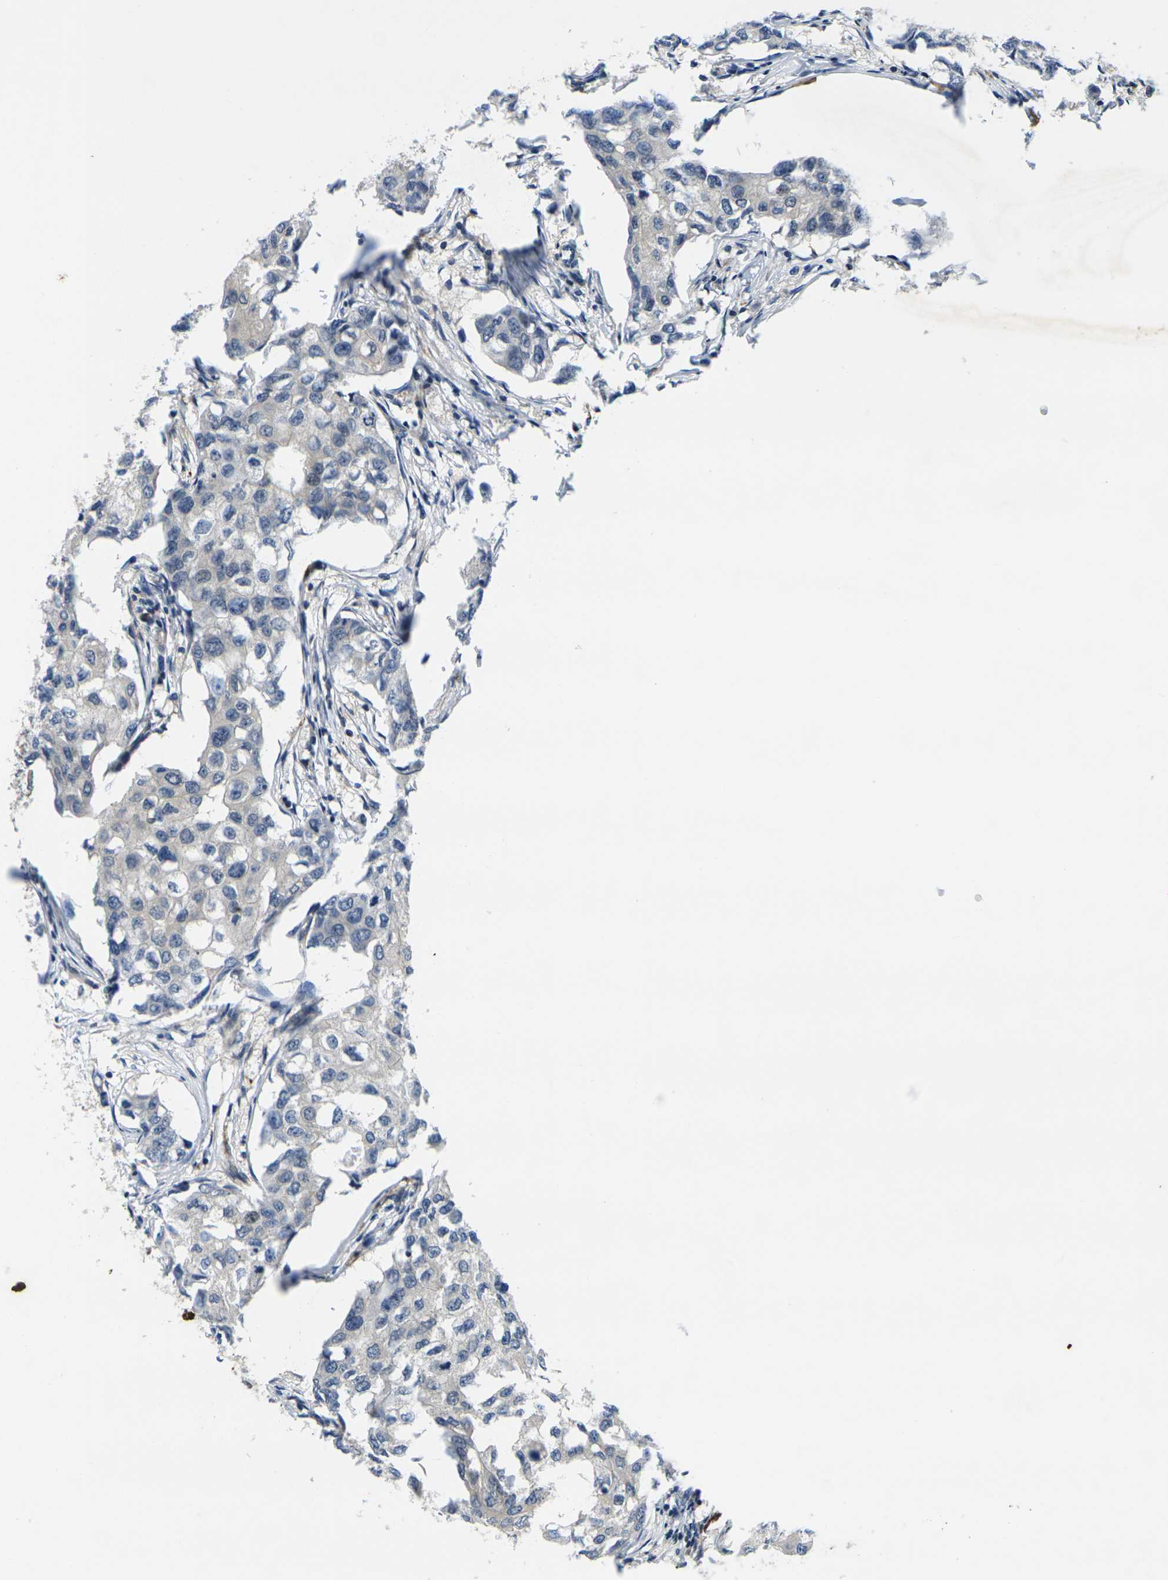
{"staining": {"intensity": "negative", "quantity": "none", "location": "none"}, "tissue": "breast cancer", "cell_type": "Tumor cells", "image_type": "cancer", "snomed": [{"axis": "morphology", "description": "Duct carcinoma"}, {"axis": "topography", "description": "Breast"}], "caption": "Micrograph shows no significant protein expression in tumor cells of infiltrating ductal carcinoma (breast).", "gene": "ROBO2", "patient": {"sex": "female", "age": 27}}